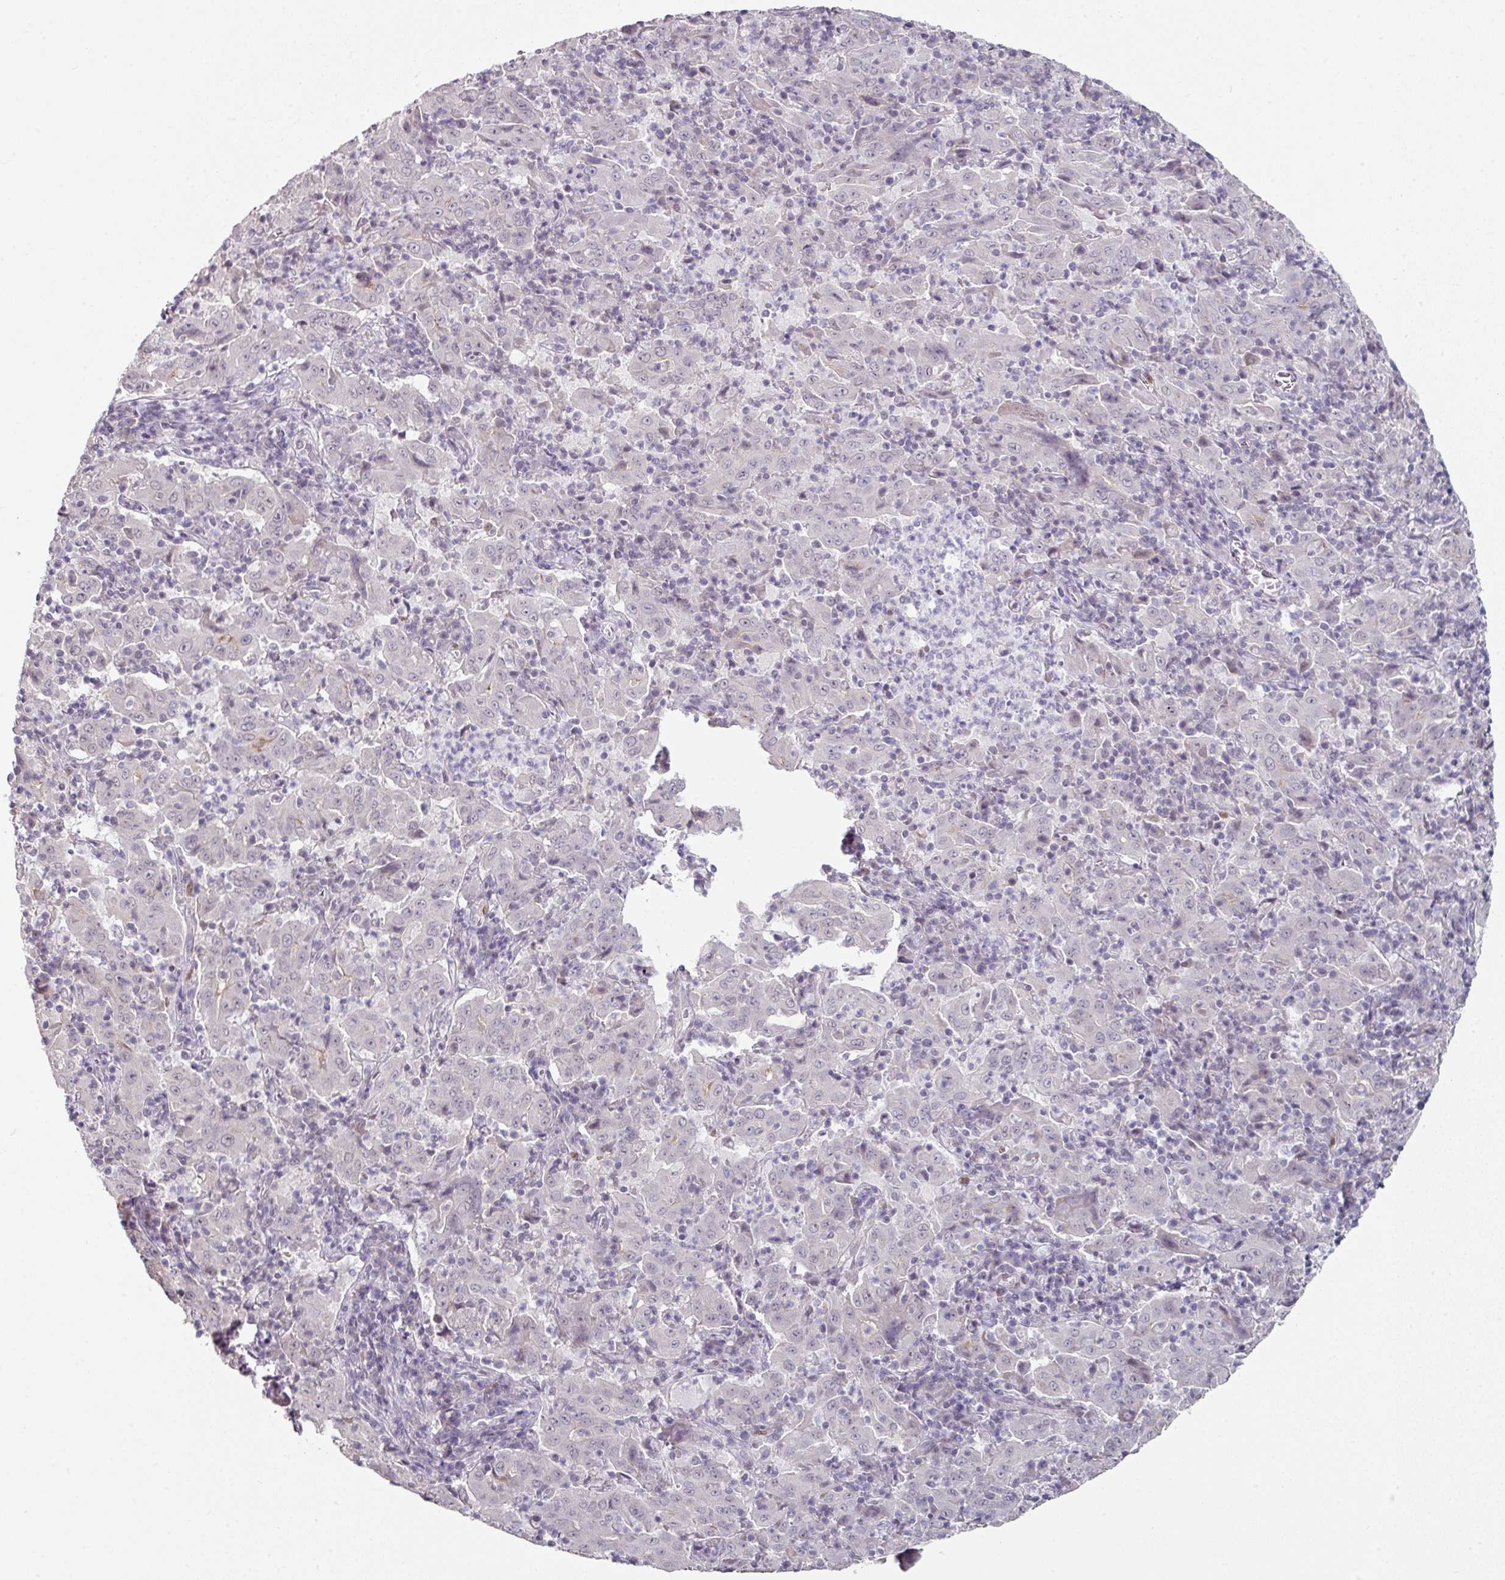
{"staining": {"intensity": "negative", "quantity": "none", "location": "none"}, "tissue": "pancreatic cancer", "cell_type": "Tumor cells", "image_type": "cancer", "snomed": [{"axis": "morphology", "description": "Adenocarcinoma, NOS"}, {"axis": "topography", "description": "Pancreas"}], "caption": "Photomicrograph shows no protein staining in tumor cells of pancreatic cancer tissue. Brightfield microscopy of immunohistochemistry stained with DAB (brown) and hematoxylin (blue), captured at high magnification.", "gene": "ELK1", "patient": {"sex": "male", "age": 63}}